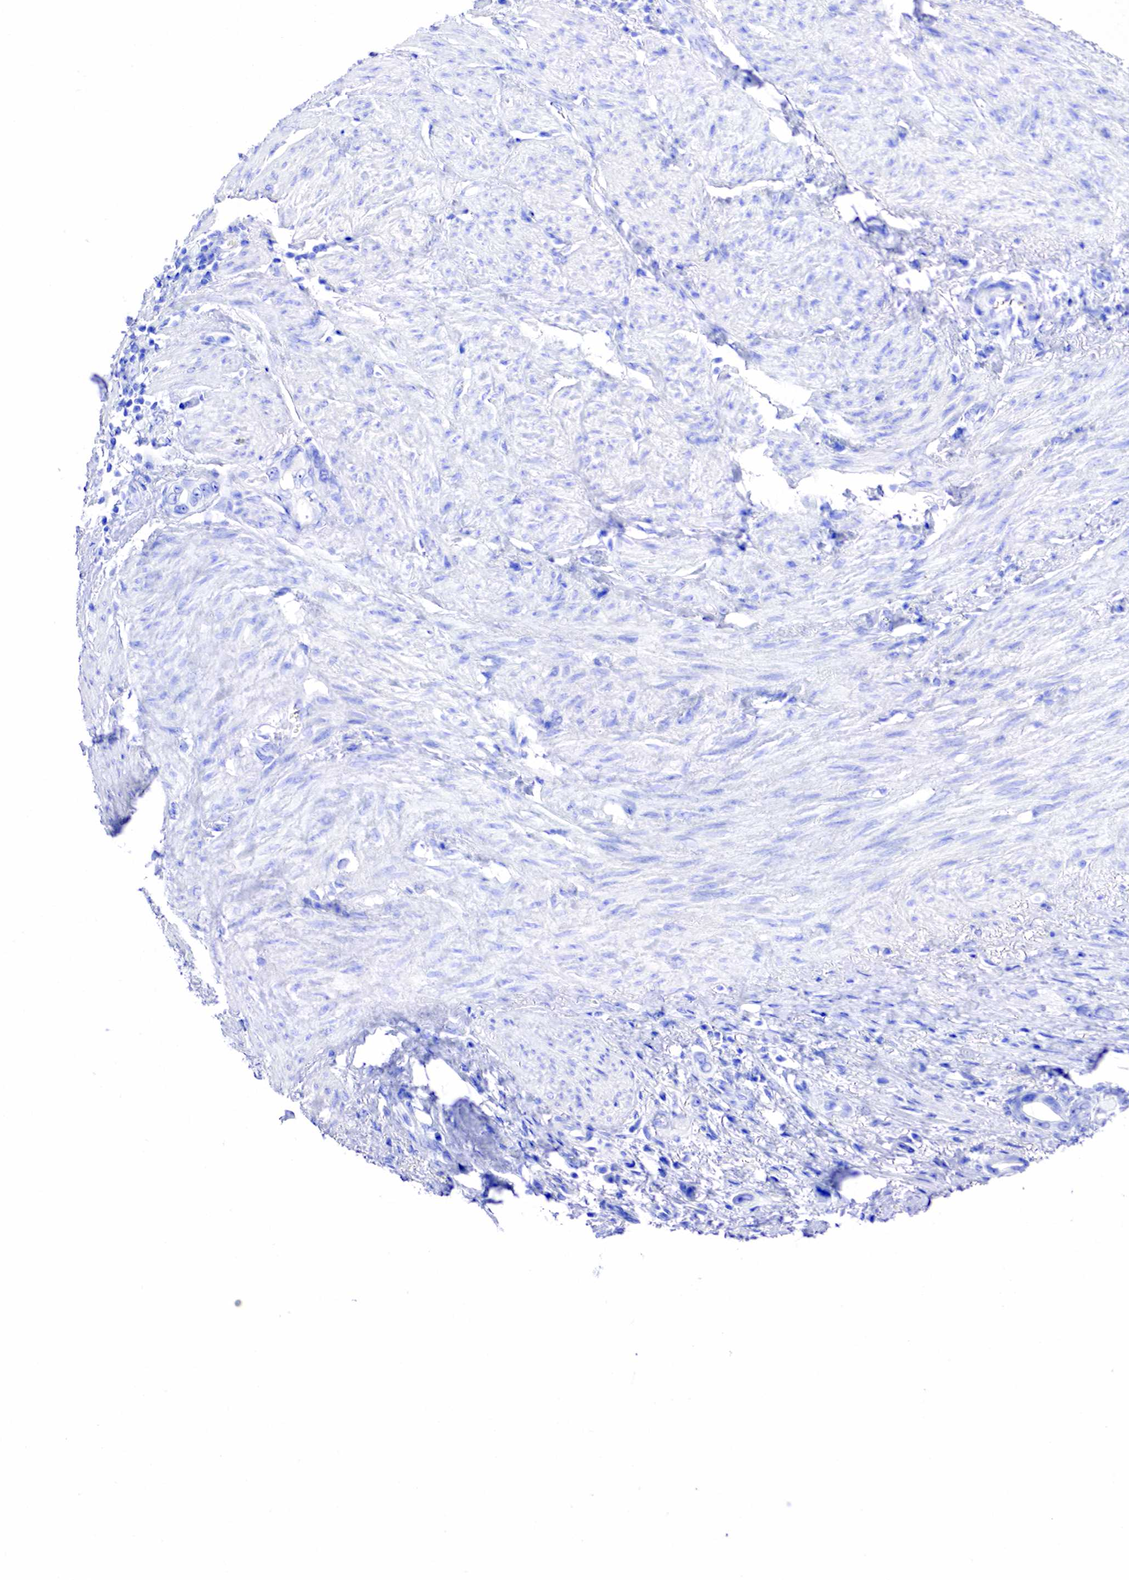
{"staining": {"intensity": "negative", "quantity": "none", "location": "none"}, "tissue": "stomach cancer", "cell_type": "Tumor cells", "image_type": "cancer", "snomed": [{"axis": "morphology", "description": "Adenocarcinoma, NOS"}, {"axis": "topography", "description": "Stomach"}], "caption": "Immunohistochemistry of stomach cancer reveals no expression in tumor cells.", "gene": "KLK3", "patient": {"sex": "male", "age": 78}}